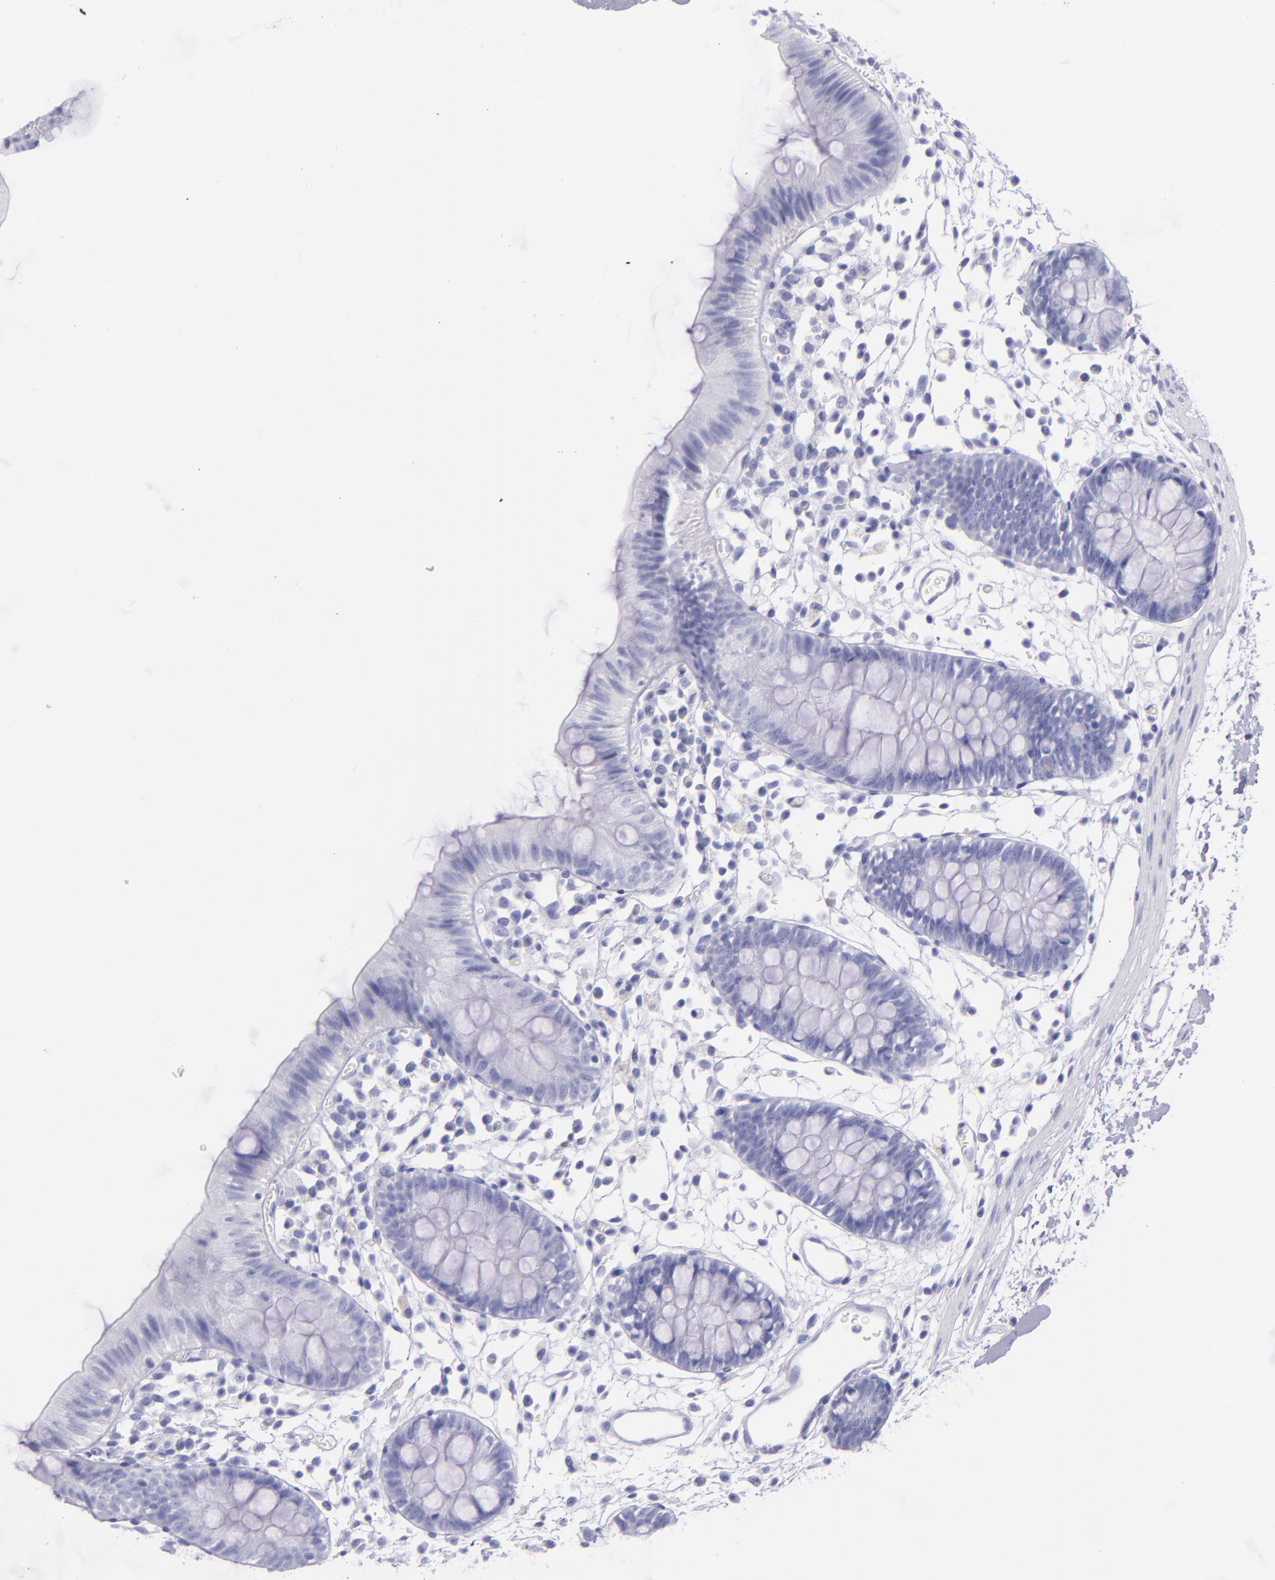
{"staining": {"intensity": "negative", "quantity": "none", "location": "none"}, "tissue": "colon", "cell_type": "Endothelial cells", "image_type": "normal", "snomed": [{"axis": "morphology", "description": "Normal tissue, NOS"}, {"axis": "topography", "description": "Colon"}], "caption": "This is an IHC histopathology image of benign human colon. There is no staining in endothelial cells.", "gene": "SFTPB", "patient": {"sex": "male", "age": 14}}